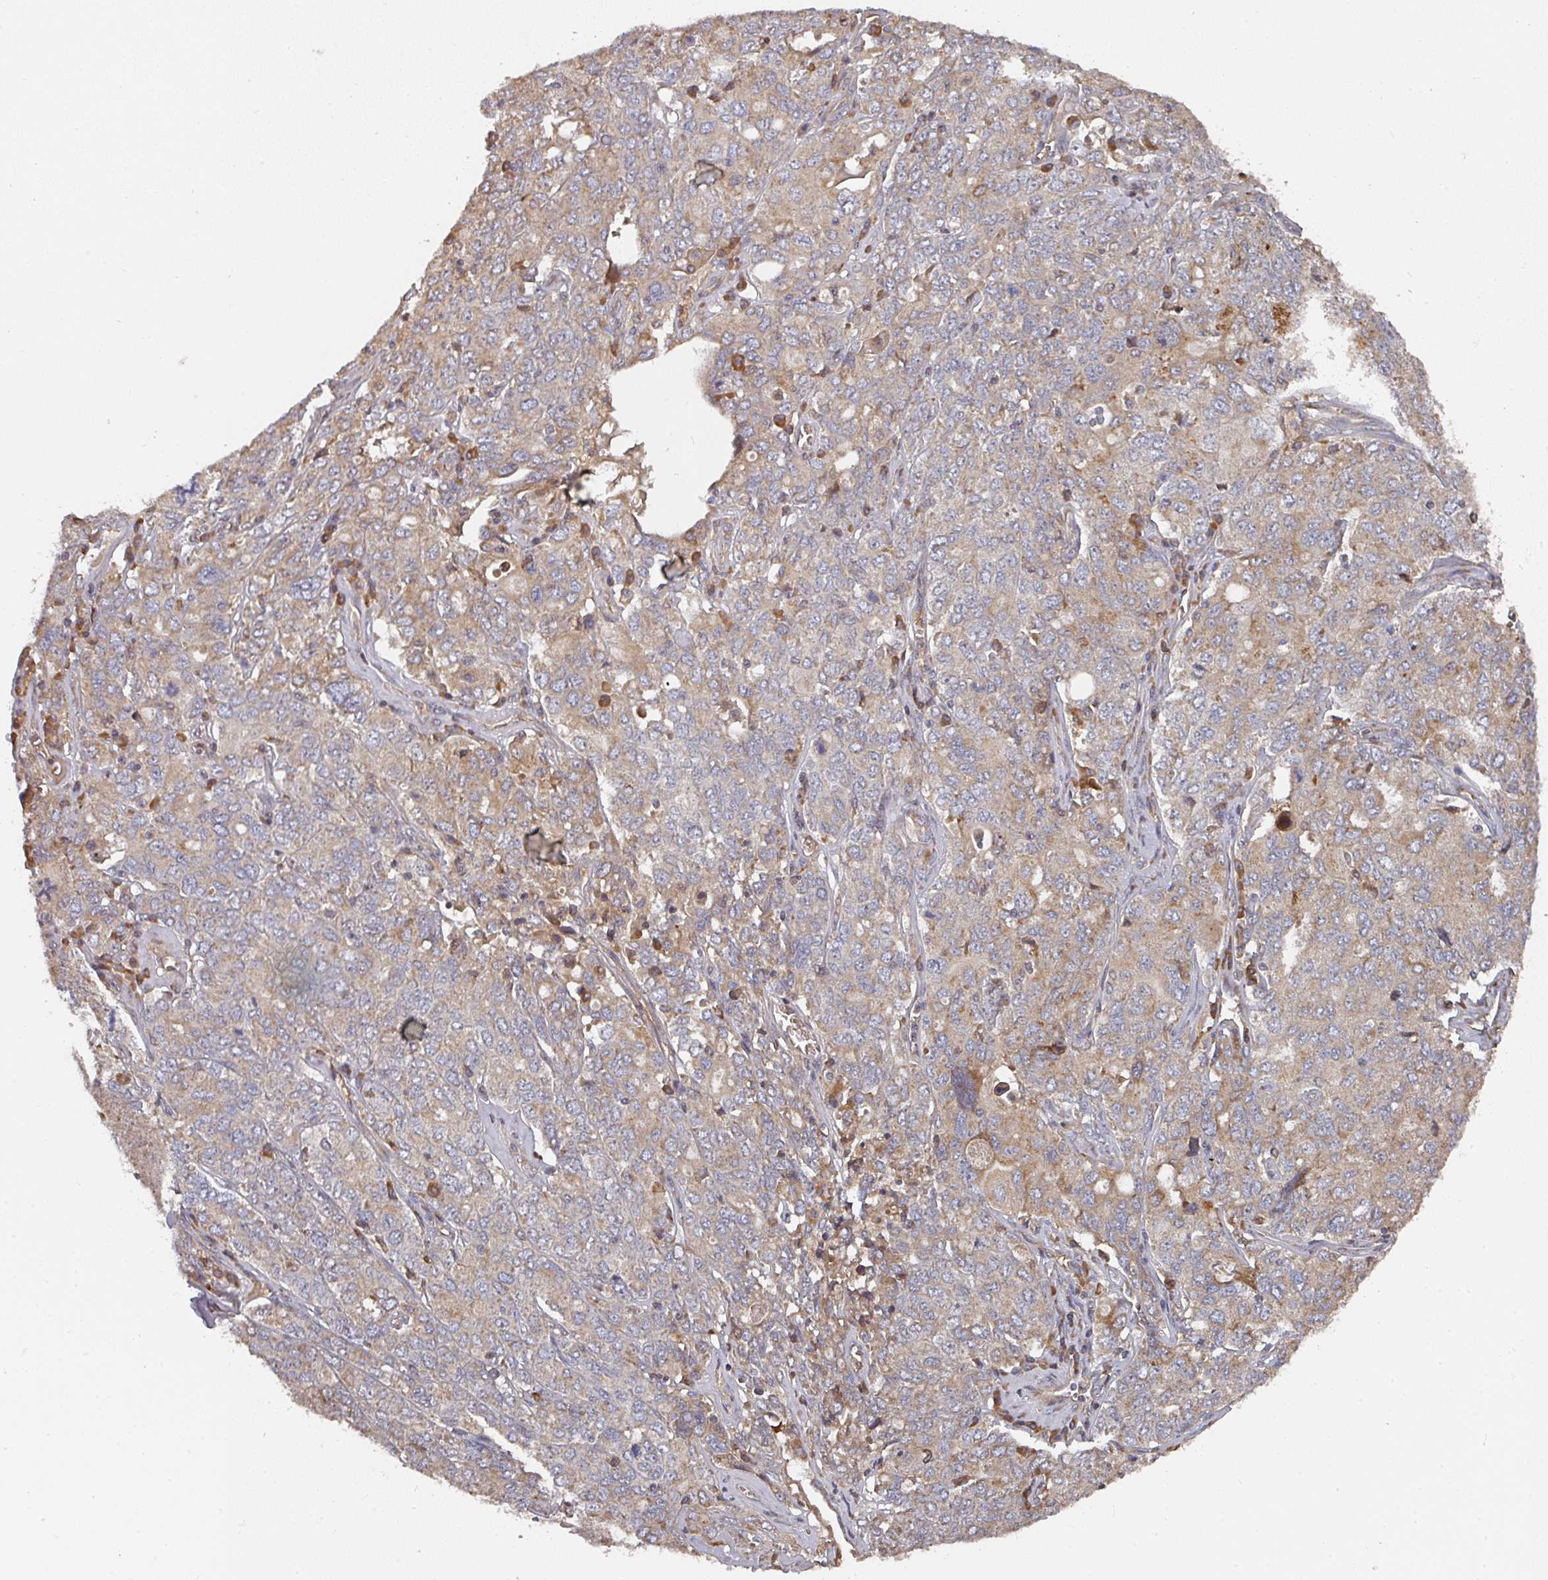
{"staining": {"intensity": "moderate", "quantity": ">75%", "location": "cytoplasmic/membranous"}, "tissue": "ovarian cancer", "cell_type": "Tumor cells", "image_type": "cancer", "snomed": [{"axis": "morphology", "description": "Carcinoma, endometroid"}, {"axis": "topography", "description": "Ovary"}], "caption": "High-power microscopy captured an immunohistochemistry micrograph of ovarian cancer, revealing moderate cytoplasmic/membranous expression in approximately >75% of tumor cells. (Stains: DAB (3,3'-diaminobenzidine) in brown, nuclei in blue, Microscopy: brightfield microscopy at high magnification).", "gene": "EDEM2", "patient": {"sex": "female", "age": 62}}